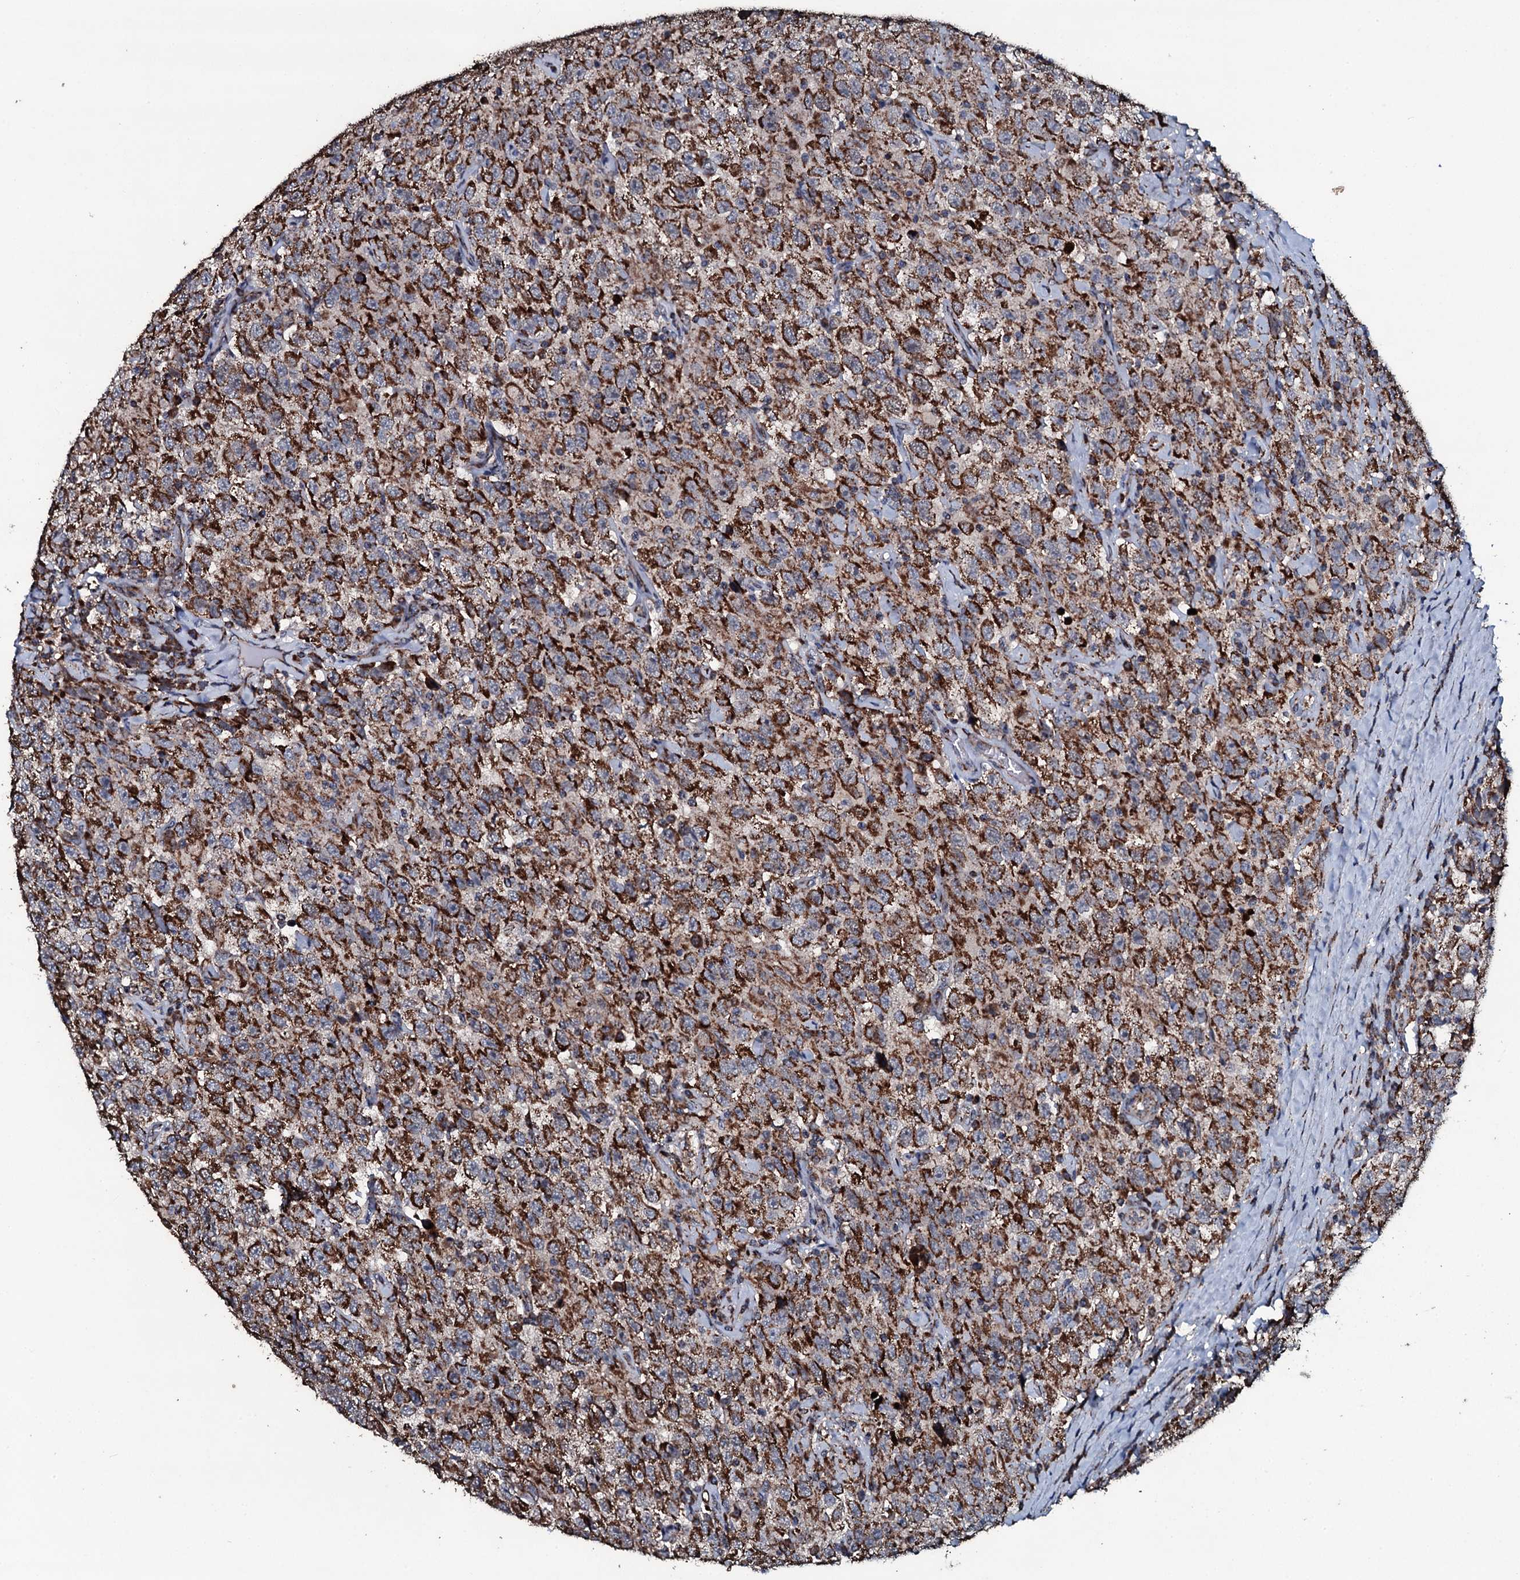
{"staining": {"intensity": "strong", "quantity": ">75%", "location": "cytoplasmic/membranous"}, "tissue": "testis cancer", "cell_type": "Tumor cells", "image_type": "cancer", "snomed": [{"axis": "morphology", "description": "Seminoma, NOS"}, {"axis": "topography", "description": "Testis"}], "caption": "Immunohistochemistry (IHC) of testis cancer reveals high levels of strong cytoplasmic/membranous staining in approximately >75% of tumor cells.", "gene": "DYNC2I2", "patient": {"sex": "male", "age": 41}}